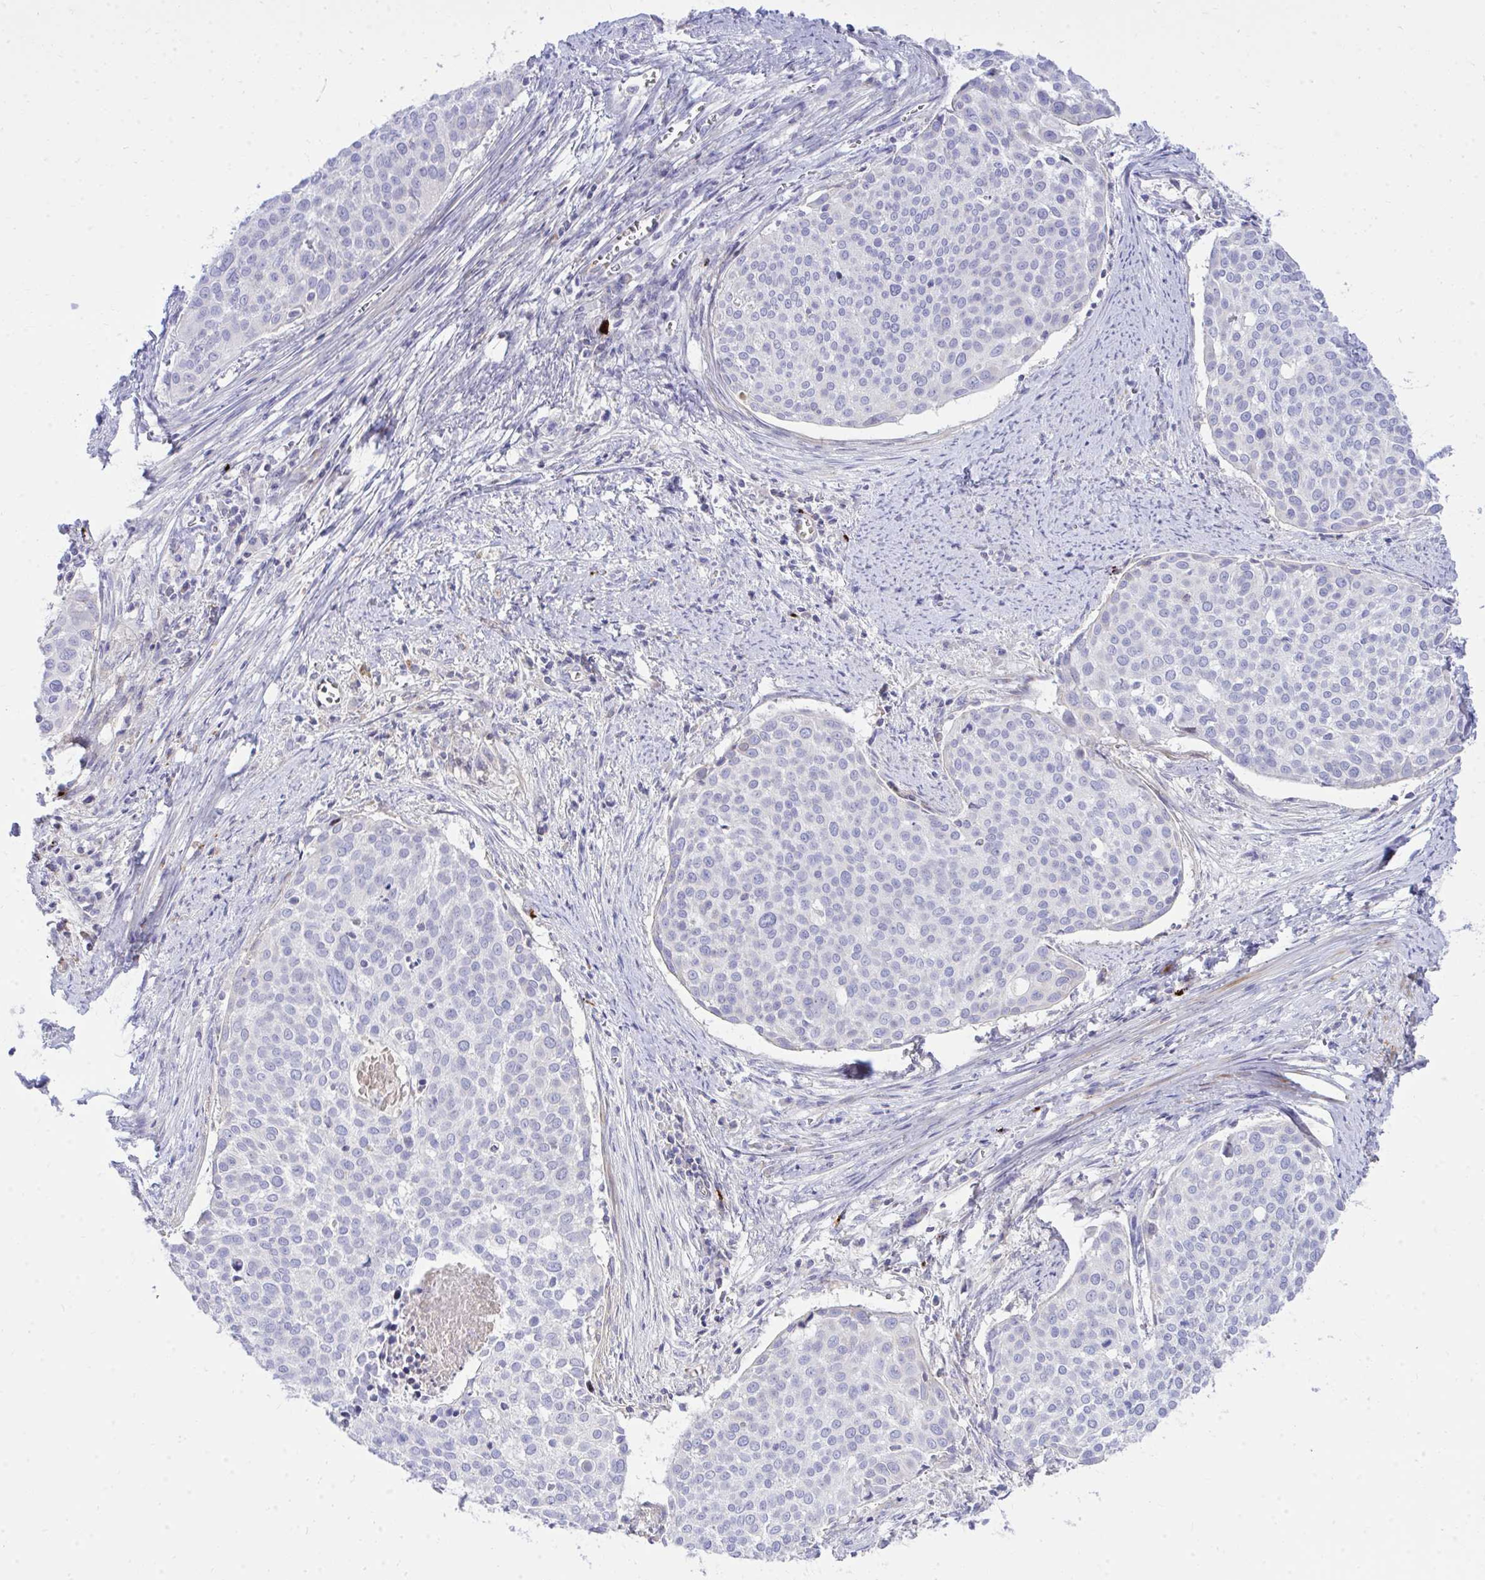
{"staining": {"intensity": "negative", "quantity": "none", "location": "none"}, "tissue": "cervical cancer", "cell_type": "Tumor cells", "image_type": "cancer", "snomed": [{"axis": "morphology", "description": "Squamous cell carcinoma, NOS"}, {"axis": "topography", "description": "Cervix"}], "caption": "DAB immunohistochemical staining of cervical squamous cell carcinoma exhibits no significant expression in tumor cells.", "gene": "TP53I11", "patient": {"sex": "female", "age": 39}}